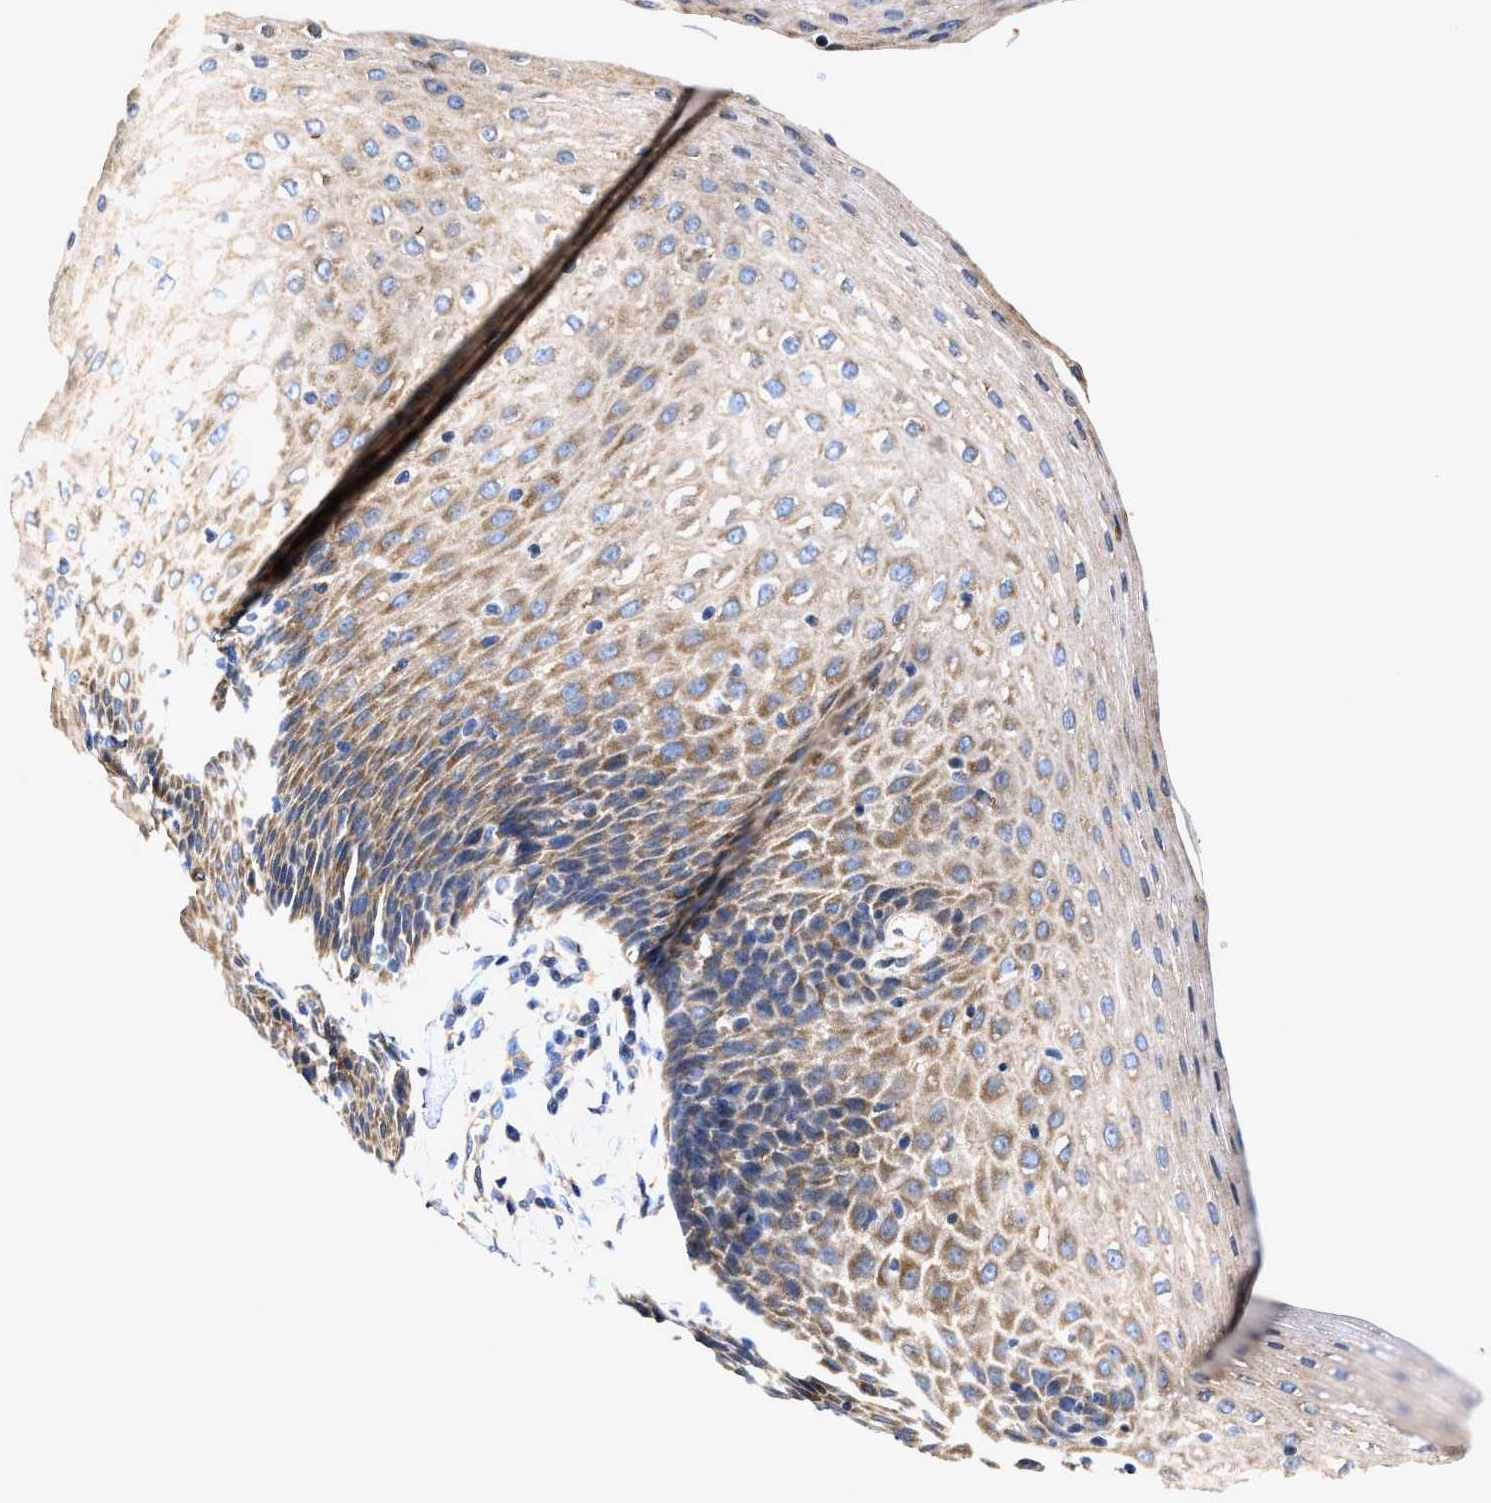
{"staining": {"intensity": "moderate", "quantity": ">75%", "location": "cytoplasmic/membranous"}, "tissue": "esophagus", "cell_type": "Squamous epithelial cells", "image_type": "normal", "snomed": [{"axis": "morphology", "description": "Normal tissue, NOS"}, {"axis": "topography", "description": "Esophagus"}], "caption": "Immunohistochemistry (IHC) of benign esophagus displays medium levels of moderate cytoplasmic/membranous staining in about >75% of squamous epithelial cells. Using DAB (brown) and hematoxylin (blue) stains, captured at high magnification using brightfield microscopy.", "gene": "EFNA4", "patient": {"sex": "female", "age": 61}}